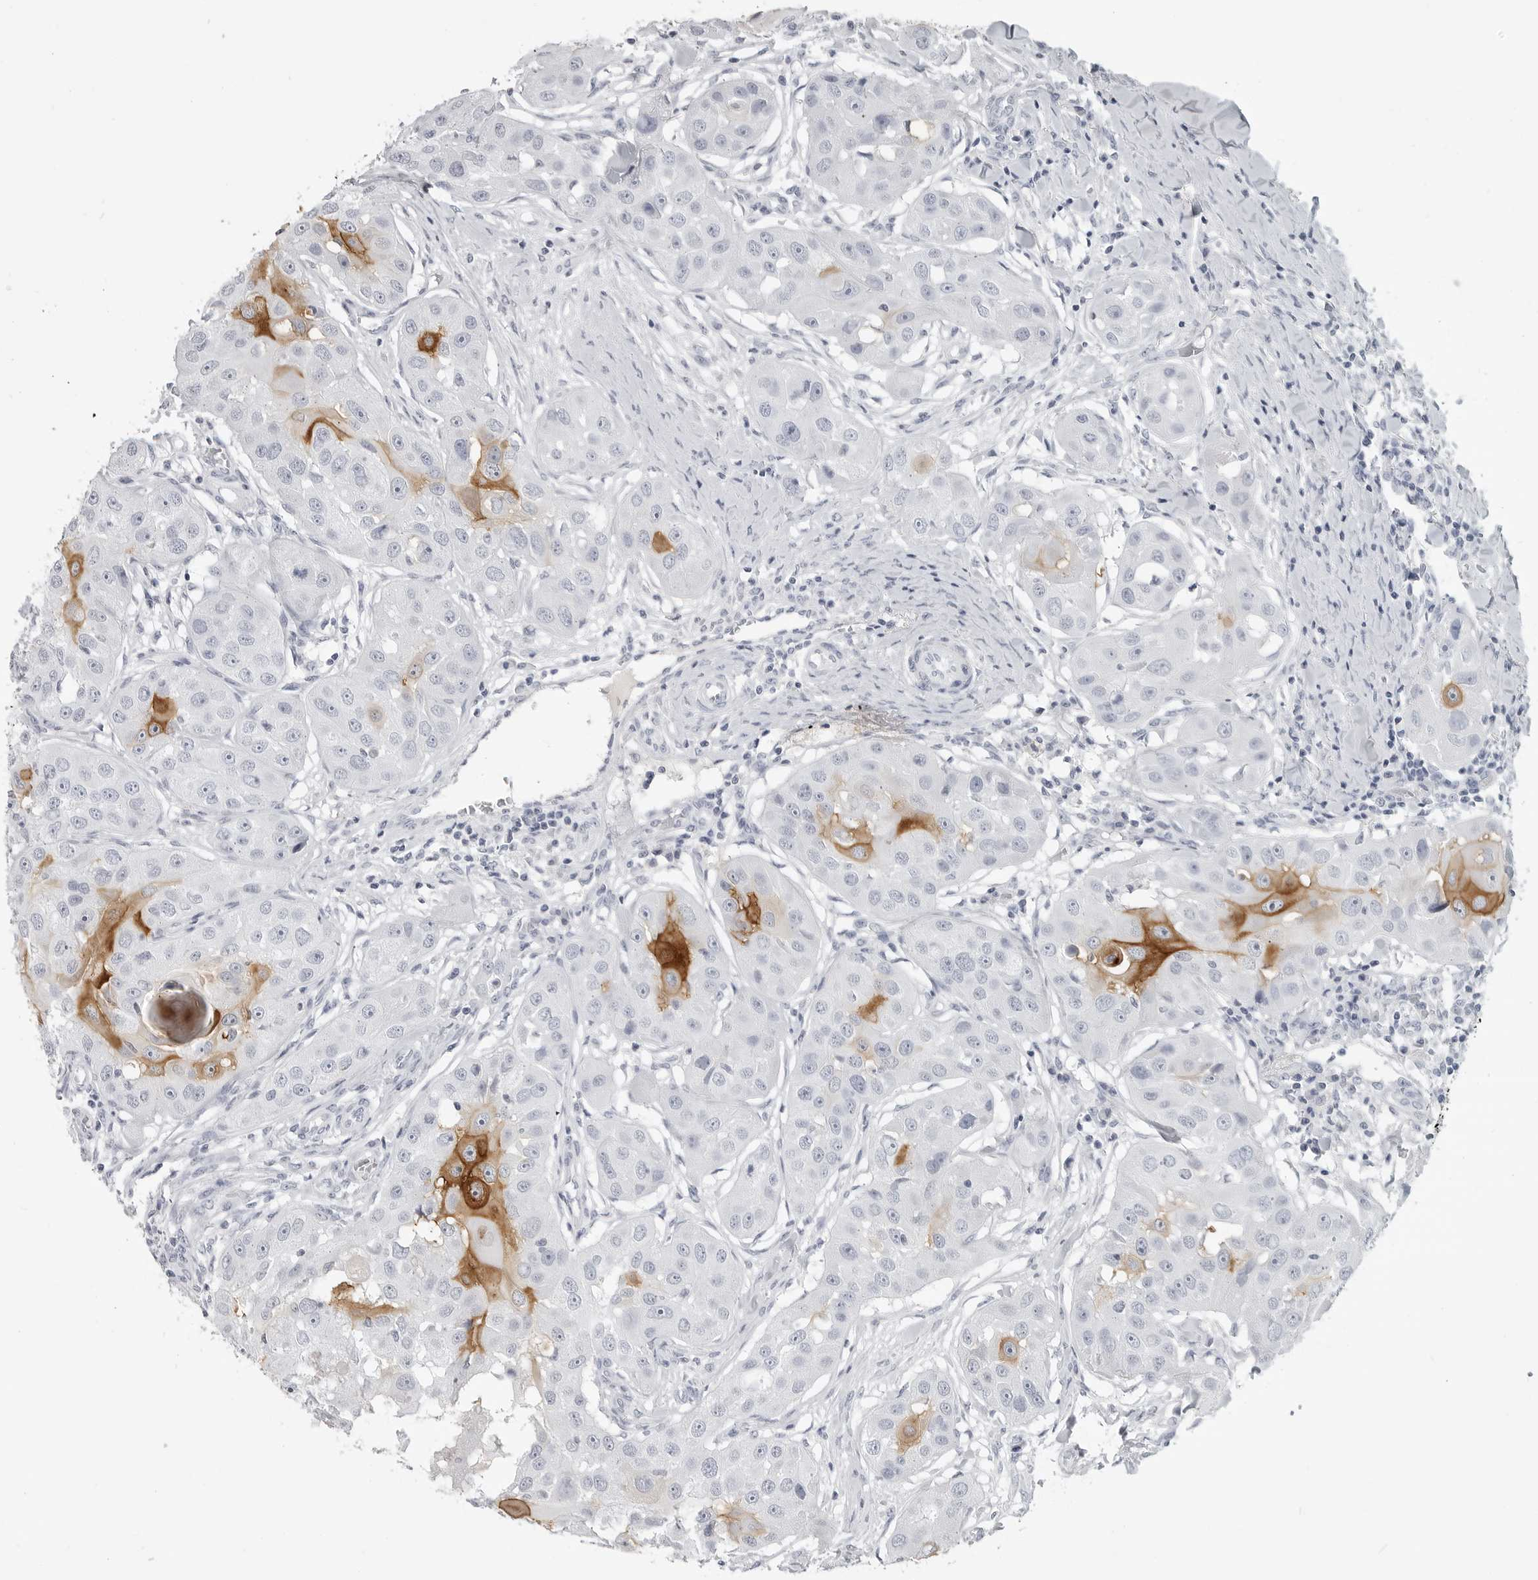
{"staining": {"intensity": "strong", "quantity": "<25%", "location": "cytoplasmic/membranous"}, "tissue": "head and neck cancer", "cell_type": "Tumor cells", "image_type": "cancer", "snomed": [{"axis": "morphology", "description": "Normal tissue, NOS"}, {"axis": "morphology", "description": "Squamous cell carcinoma, NOS"}, {"axis": "topography", "description": "Skeletal muscle"}, {"axis": "topography", "description": "Head-Neck"}], "caption": "Protein staining of squamous cell carcinoma (head and neck) tissue demonstrates strong cytoplasmic/membranous staining in about <25% of tumor cells.", "gene": "LY6D", "patient": {"sex": "male", "age": 51}}